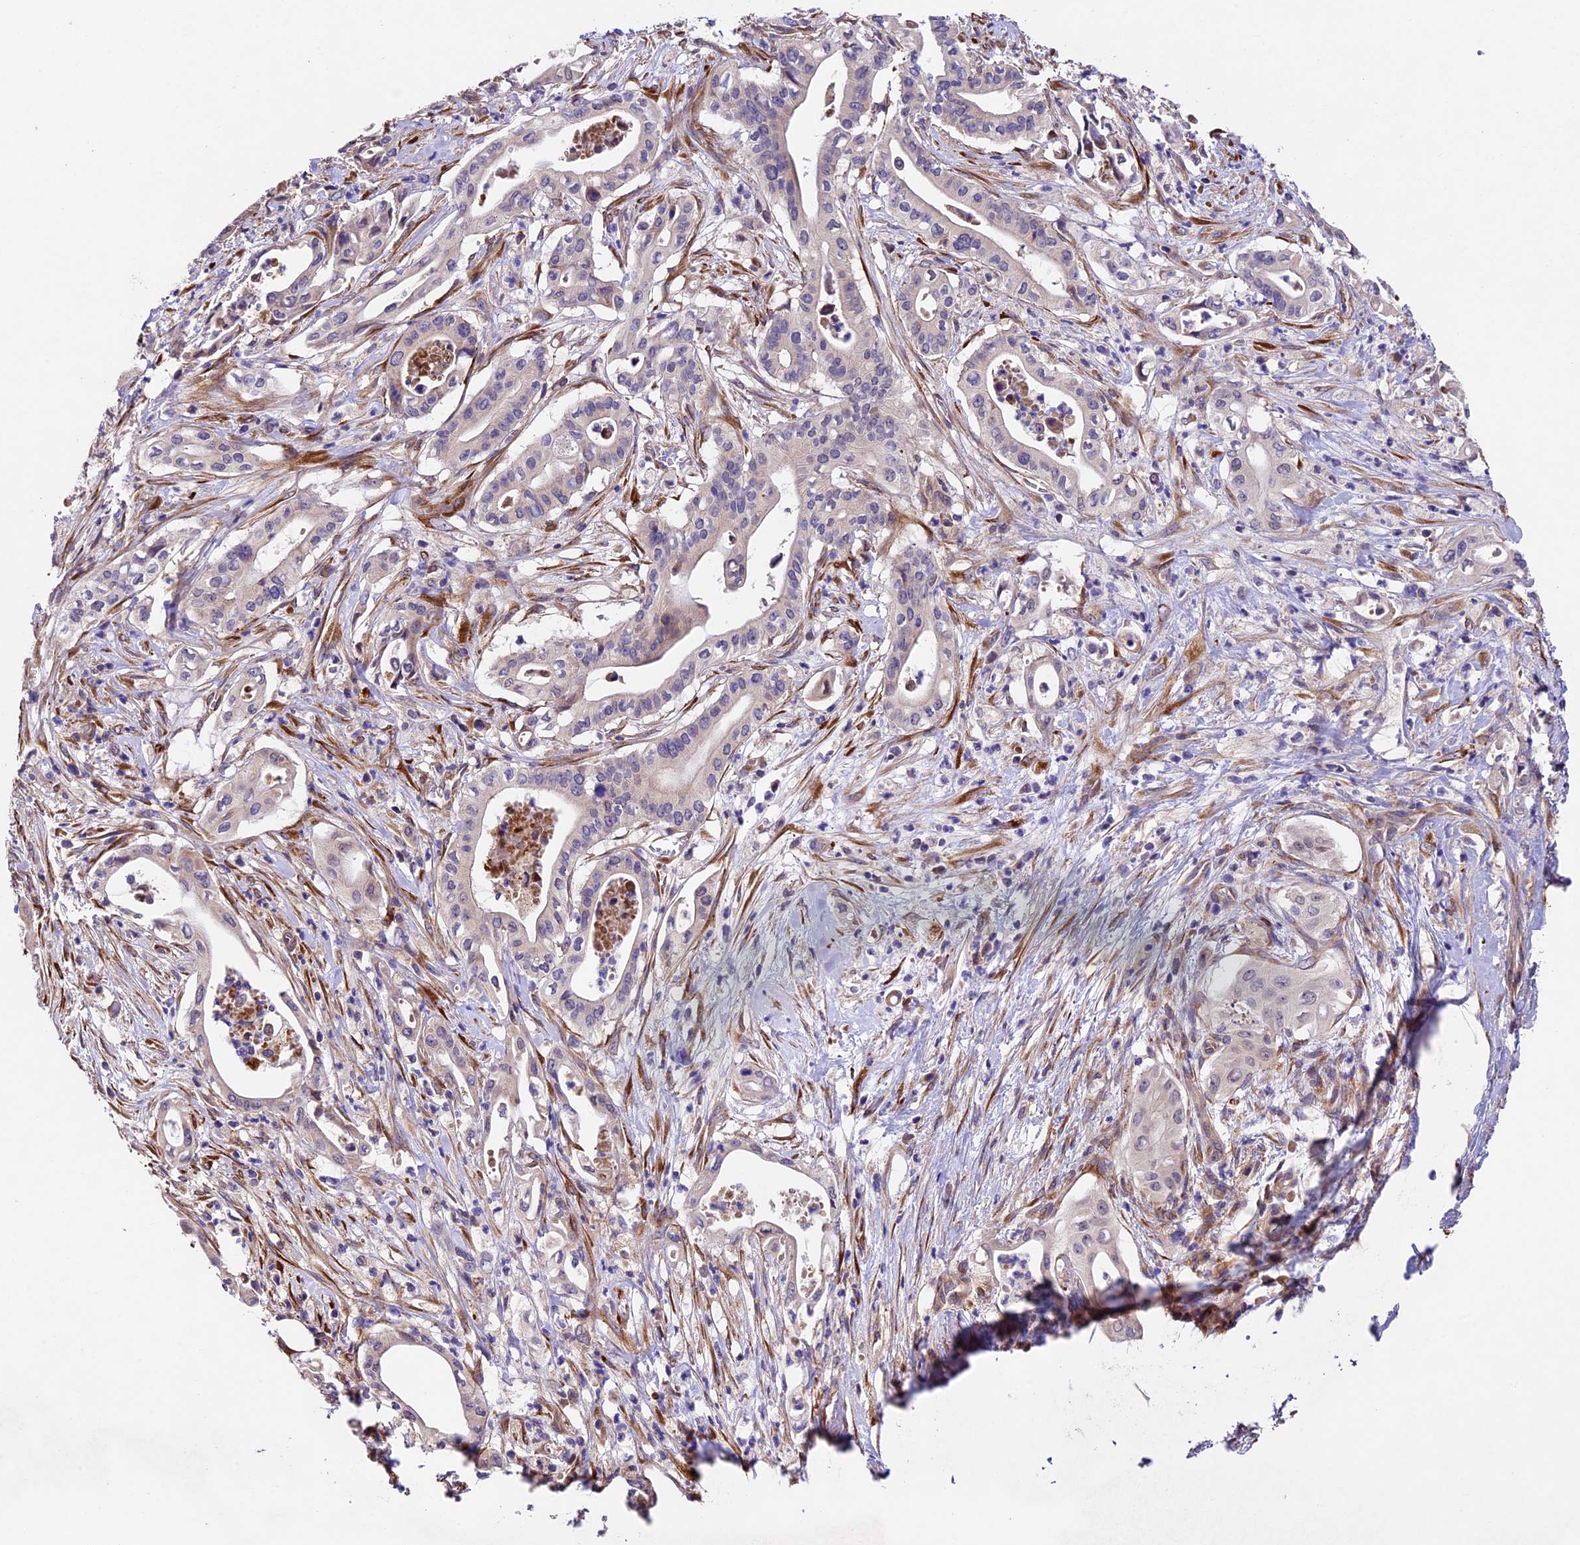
{"staining": {"intensity": "negative", "quantity": "none", "location": "none"}, "tissue": "pancreatic cancer", "cell_type": "Tumor cells", "image_type": "cancer", "snomed": [{"axis": "morphology", "description": "Adenocarcinoma, NOS"}, {"axis": "topography", "description": "Pancreas"}], "caption": "Tumor cells are negative for brown protein staining in pancreatic adenocarcinoma.", "gene": "LSM7", "patient": {"sex": "female", "age": 77}}